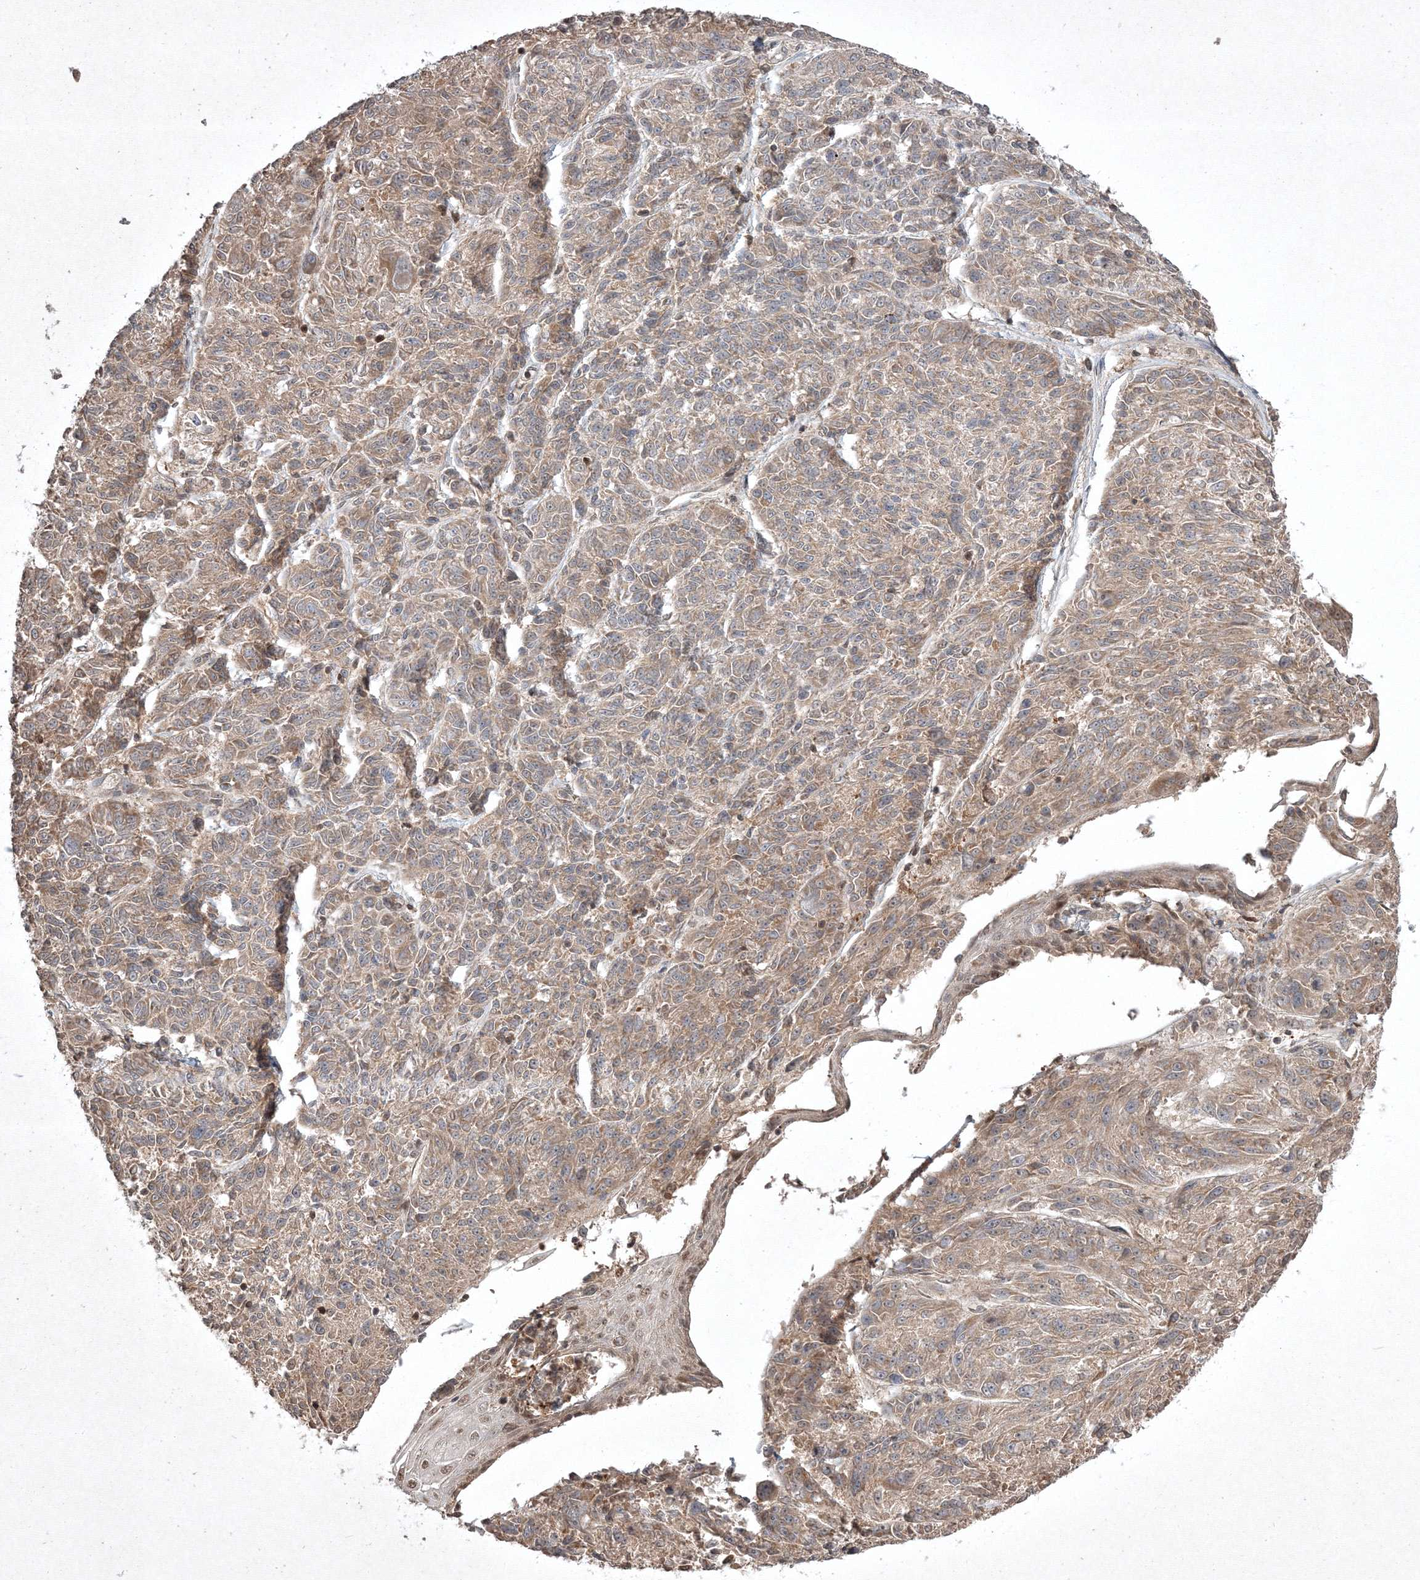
{"staining": {"intensity": "weak", "quantity": ">75%", "location": "cytoplasmic/membranous"}, "tissue": "melanoma", "cell_type": "Tumor cells", "image_type": "cancer", "snomed": [{"axis": "morphology", "description": "Malignant melanoma, NOS"}, {"axis": "topography", "description": "Skin"}], "caption": "Tumor cells exhibit low levels of weak cytoplasmic/membranous positivity in about >75% of cells in human melanoma.", "gene": "PLTP", "patient": {"sex": "male", "age": 53}}